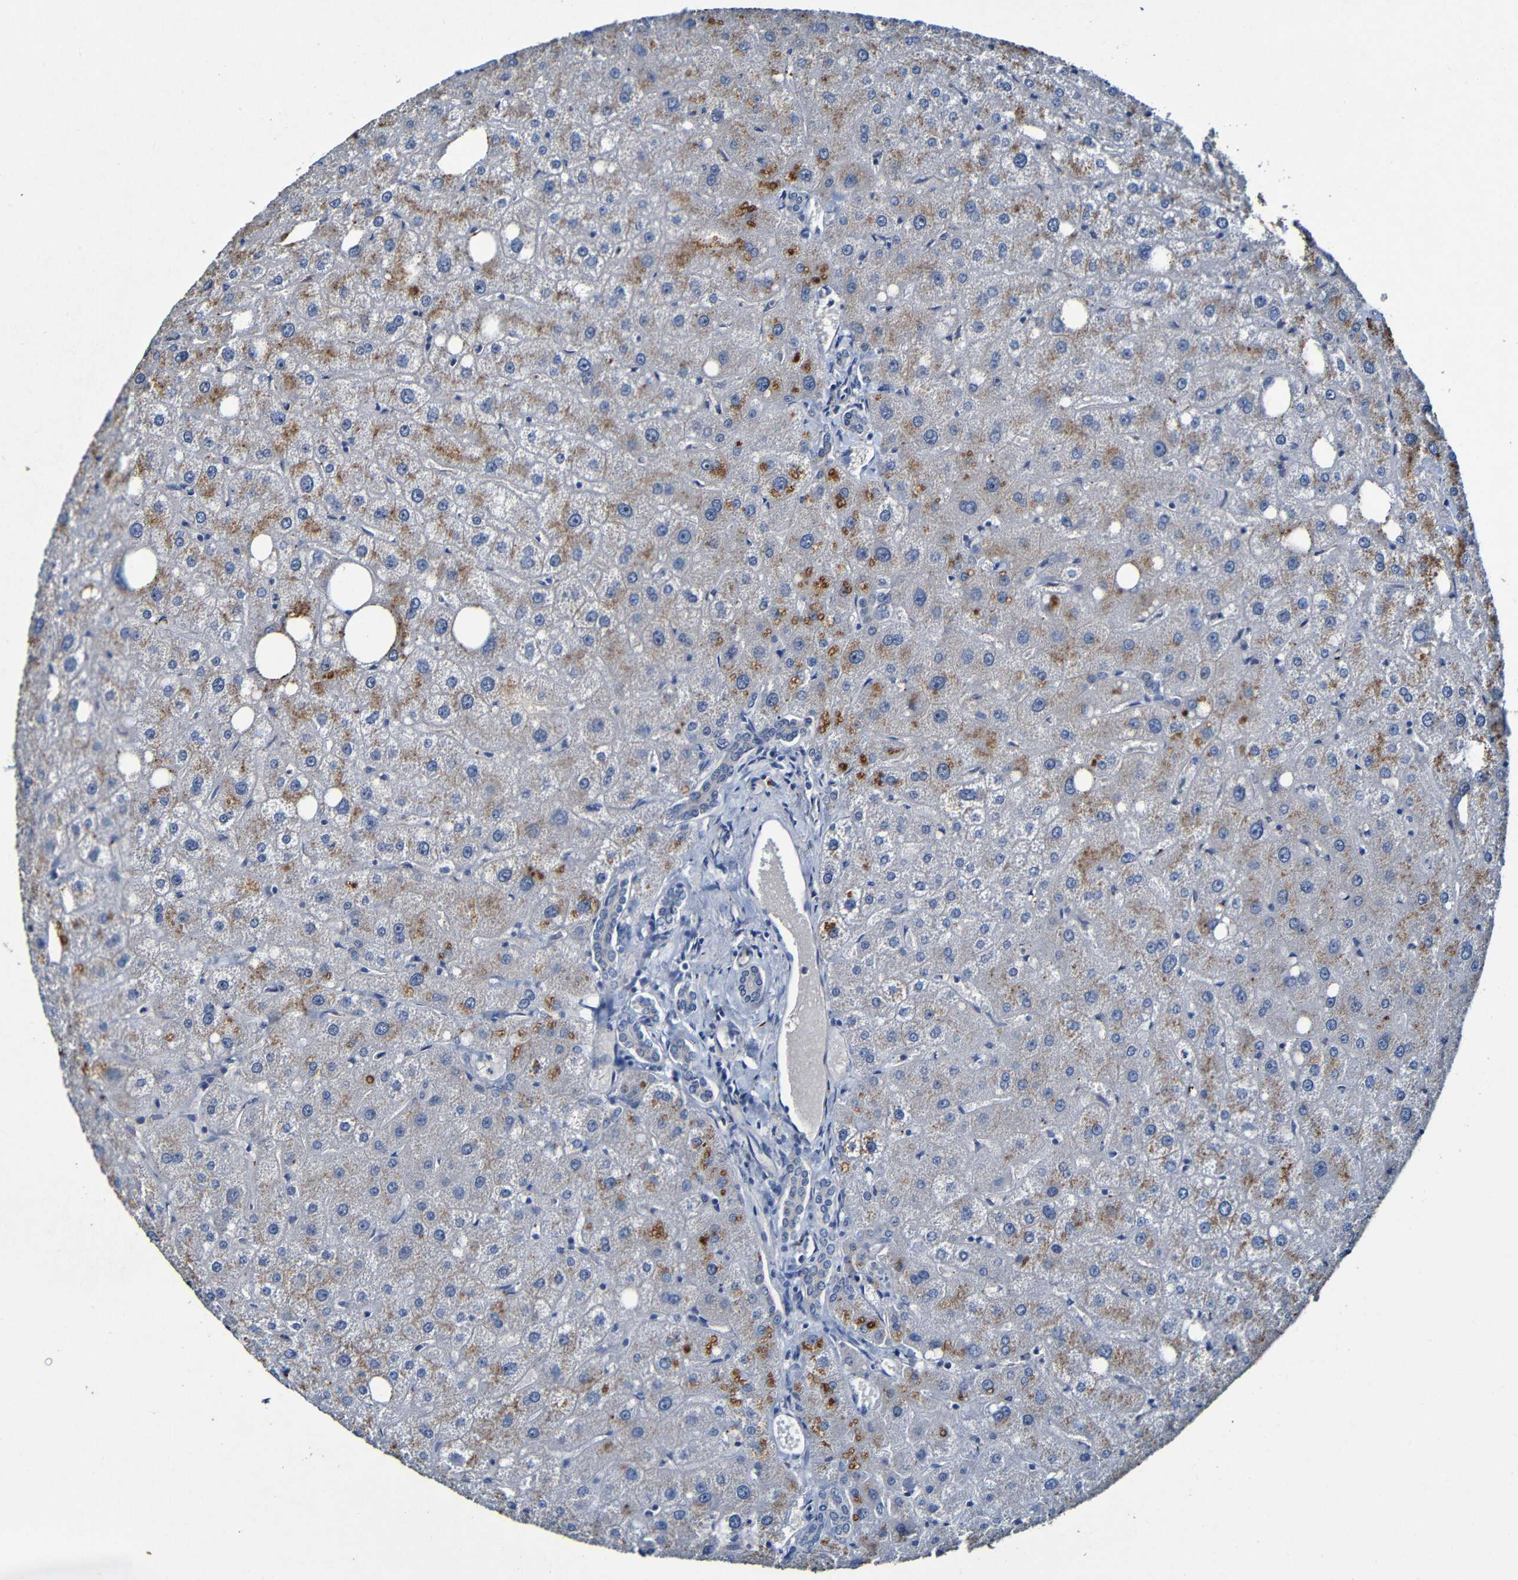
{"staining": {"intensity": "negative", "quantity": "none", "location": "none"}, "tissue": "liver", "cell_type": "Cholangiocytes", "image_type": "normal", "snomed": [{"axis": "morphology", "description": "Normal tissue, NOS"}, {"axis": "topography", "description": "Liver"}], "caption": "Liver was stained to show a protein in brown. There is no significant positivity in cholangiocytes. The staining is performed using DAB (3,3'-diaminobenzidine) brown chromogen with nuclei counter-stained in using hematoxylin.", "gene": "LRRC70", "patient": {"sex": "male", "age": 73}}